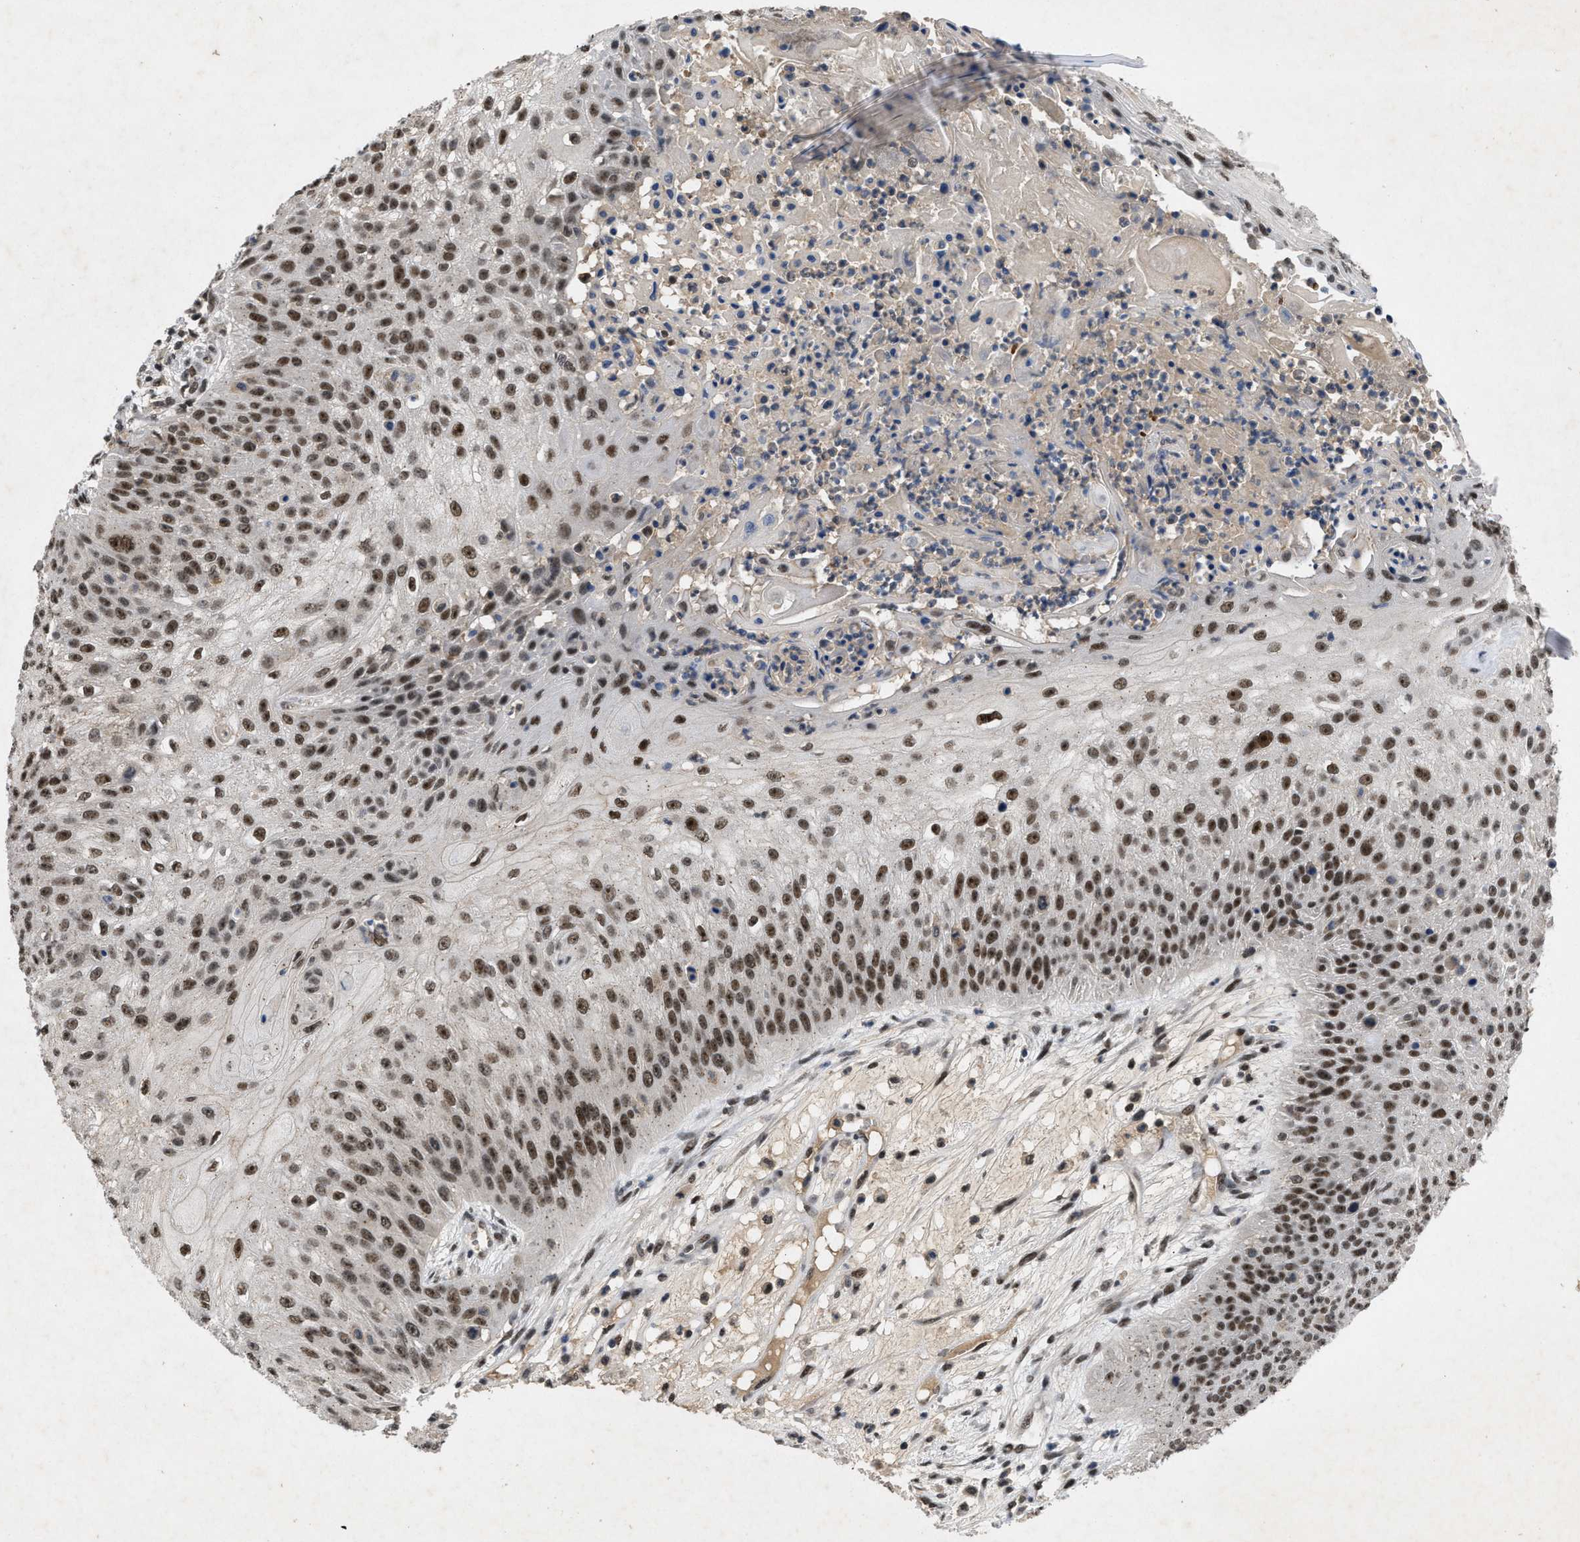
{"staining": {"intensity": "moderate", "quantity": ">75%", "location": "nuclear"}, "tissue": "skin cancer", "cell_type": "Tumor cells", "image_type": "cancer", "snomed": [{"axis": "morphology", "description": "Squamous cell carcinoma, NOS"}, {"axis": "topography", "description": "Skin"}], "caption": "Immunohistochemistry (IHC) (DAB (3,3'-diaminobenzidine)) staining of skin cancer (squamous cell carcinoma) shows moderate nuclear protein positivity in approximately >75% of tumor cells.", "gene": "ZNF346", "patient": {"sex": "female", "age": 80}}